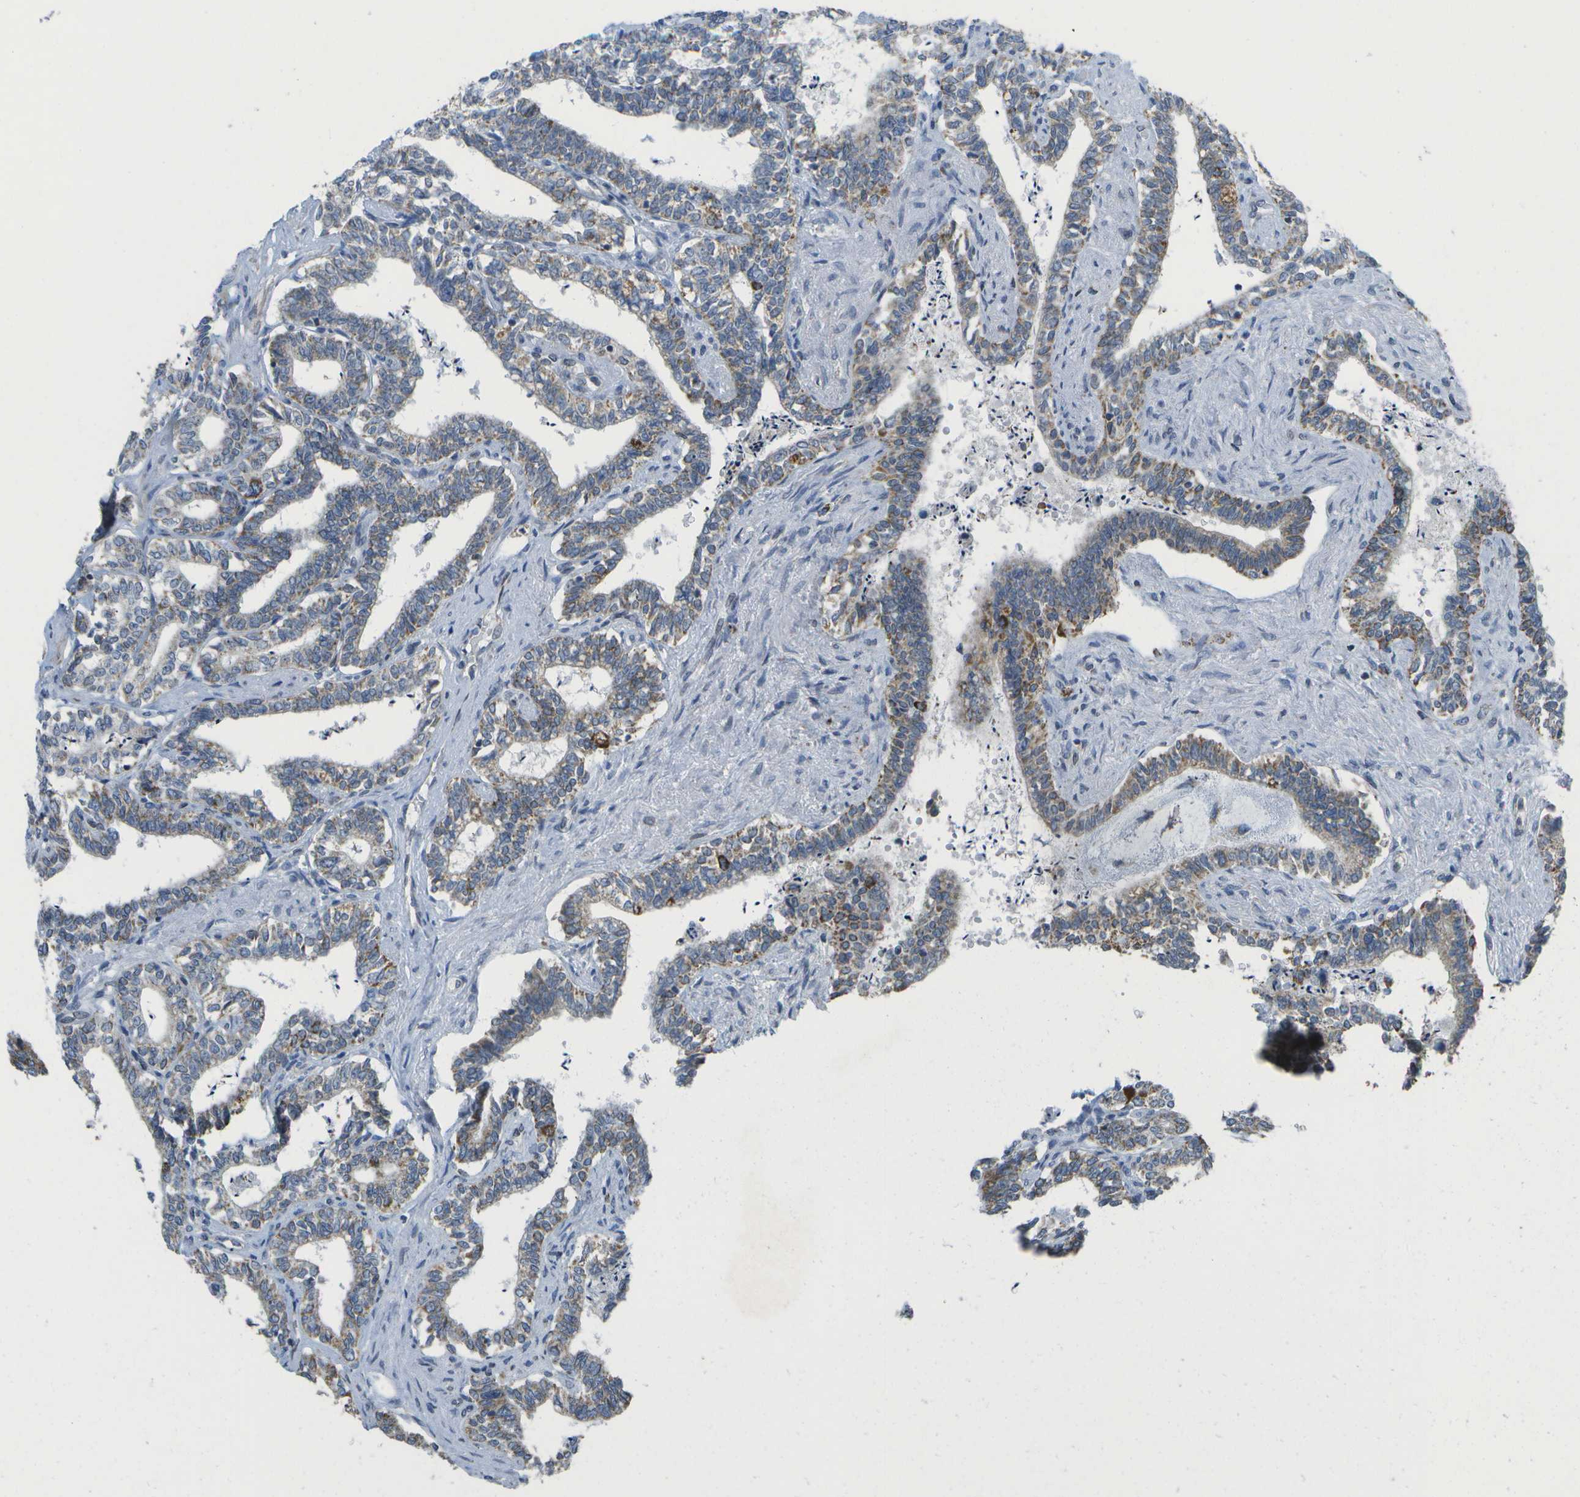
{"staining": {"intensity": "moderate", "quantity": ">75%", "location": "cytoplasmic/membranous"}, "tissue": "seminal vesicle", "cell_type": "Glandular cells", "image_type": "normal", "snomed": [{"axis": "morphology", "description": "Normal tissue, NOS"}, {"axis": "morphology", "description": "Adenocarcinoma, High grade"}, {"axis": "topography", "description": "Prostate"}, {"axis": "topography", "description": "Seminal veicle"}], "caption": "About >75% of glandular cells in normal human seminal vesicle demonstrate moderate cytoplasmic/membranous protein staining as visualized by brown immunohistochemical staining.", "gene": "TMEM223", "patient": {"sex": "male", "age": 55}}